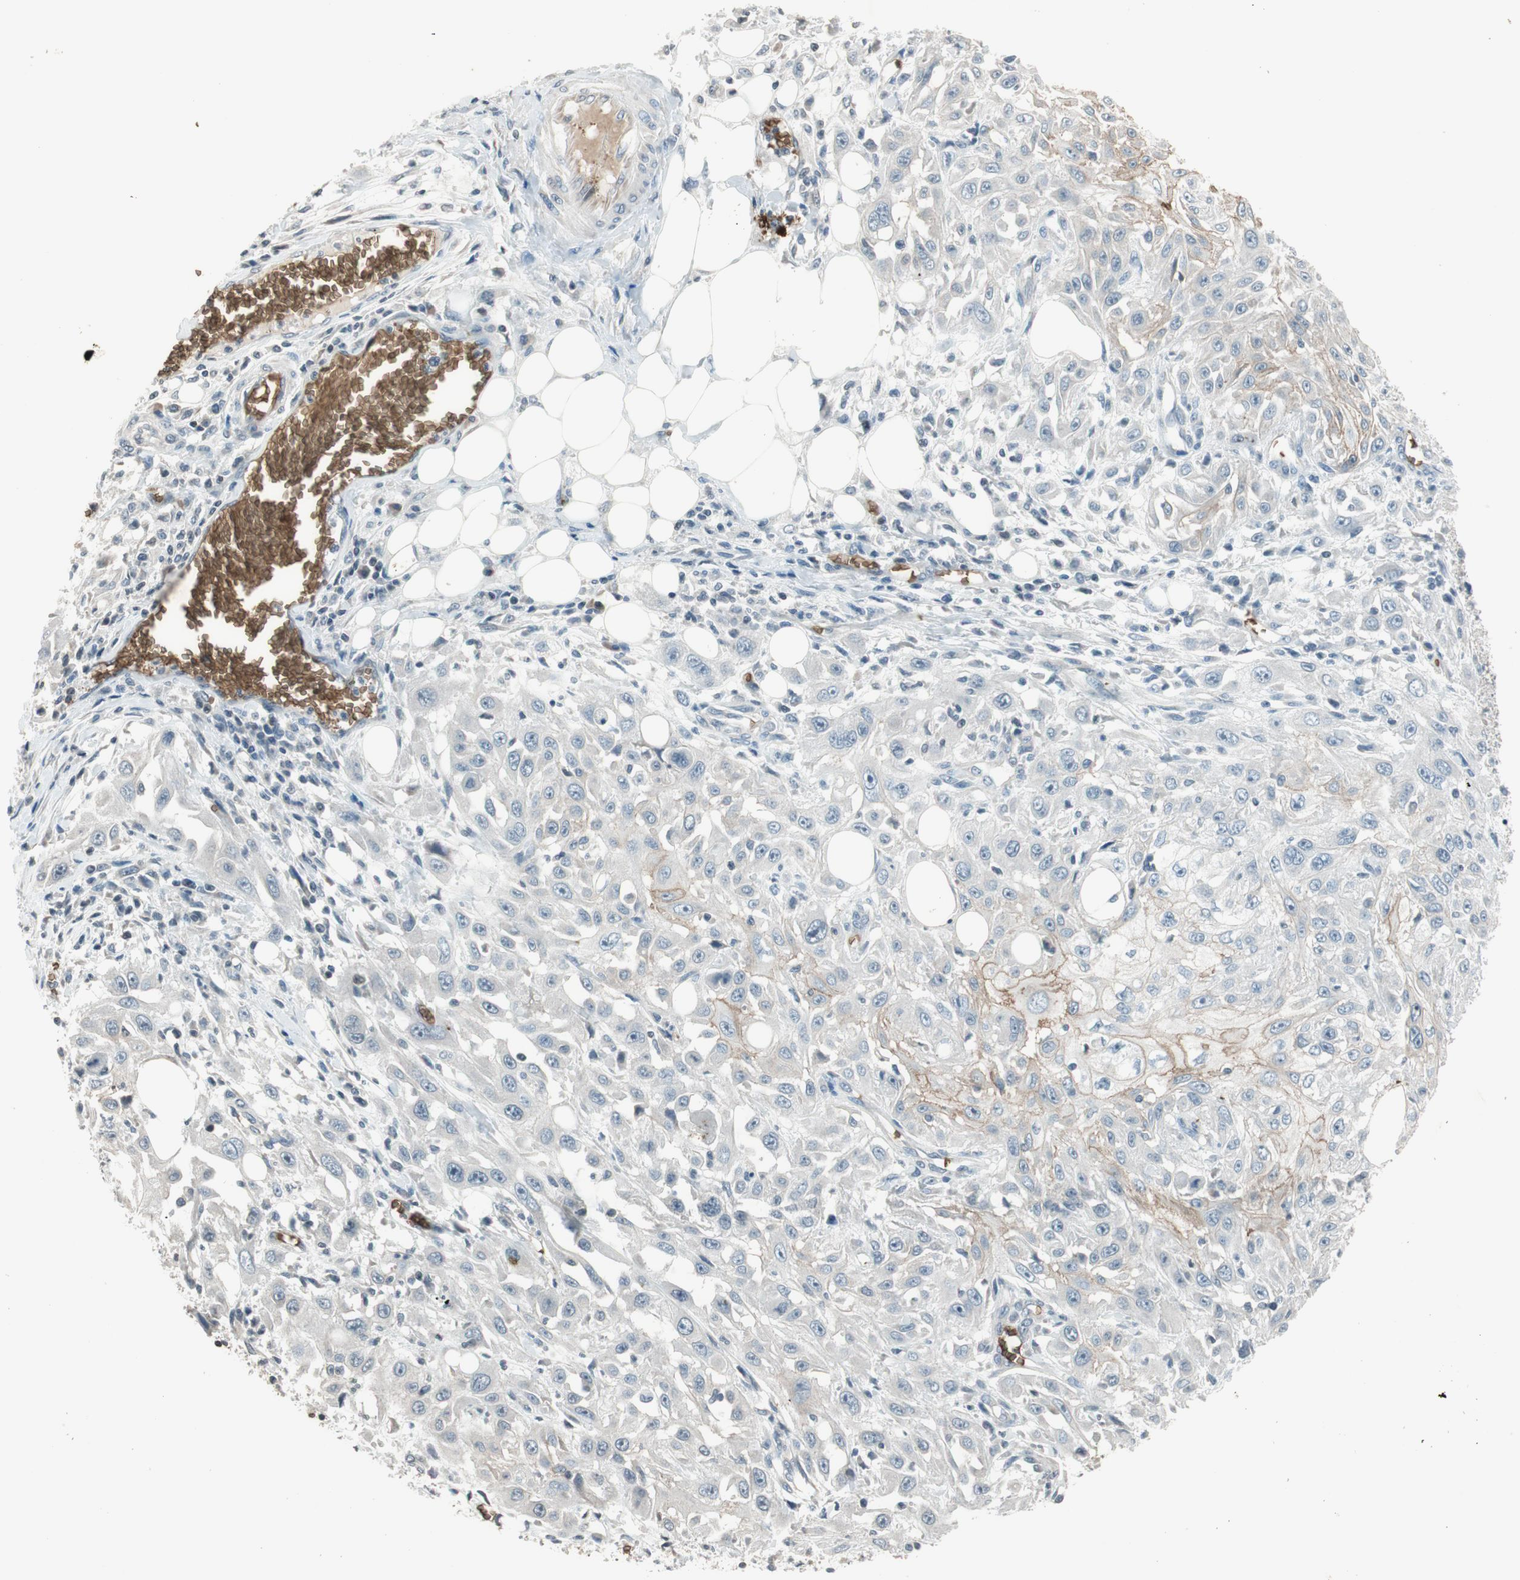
{"staining": {"intensity": "negative", "quantity": "none", "location": "none"}, "tissue": "skin cancer", "cell_type": "Tumor cells", "image_type": "cancer", "snomed": [{"axis": "morphology", "description": "Squamous cell carcinoma, NOS"}, {"axis": "topography", "description": "Skin"}], "caption": "Skin cancer was stained to show a protein in brown. There is no significant expression in tumor cells.", "gene": "GYPC", "patient": {"sex": "male", "age": 75}}